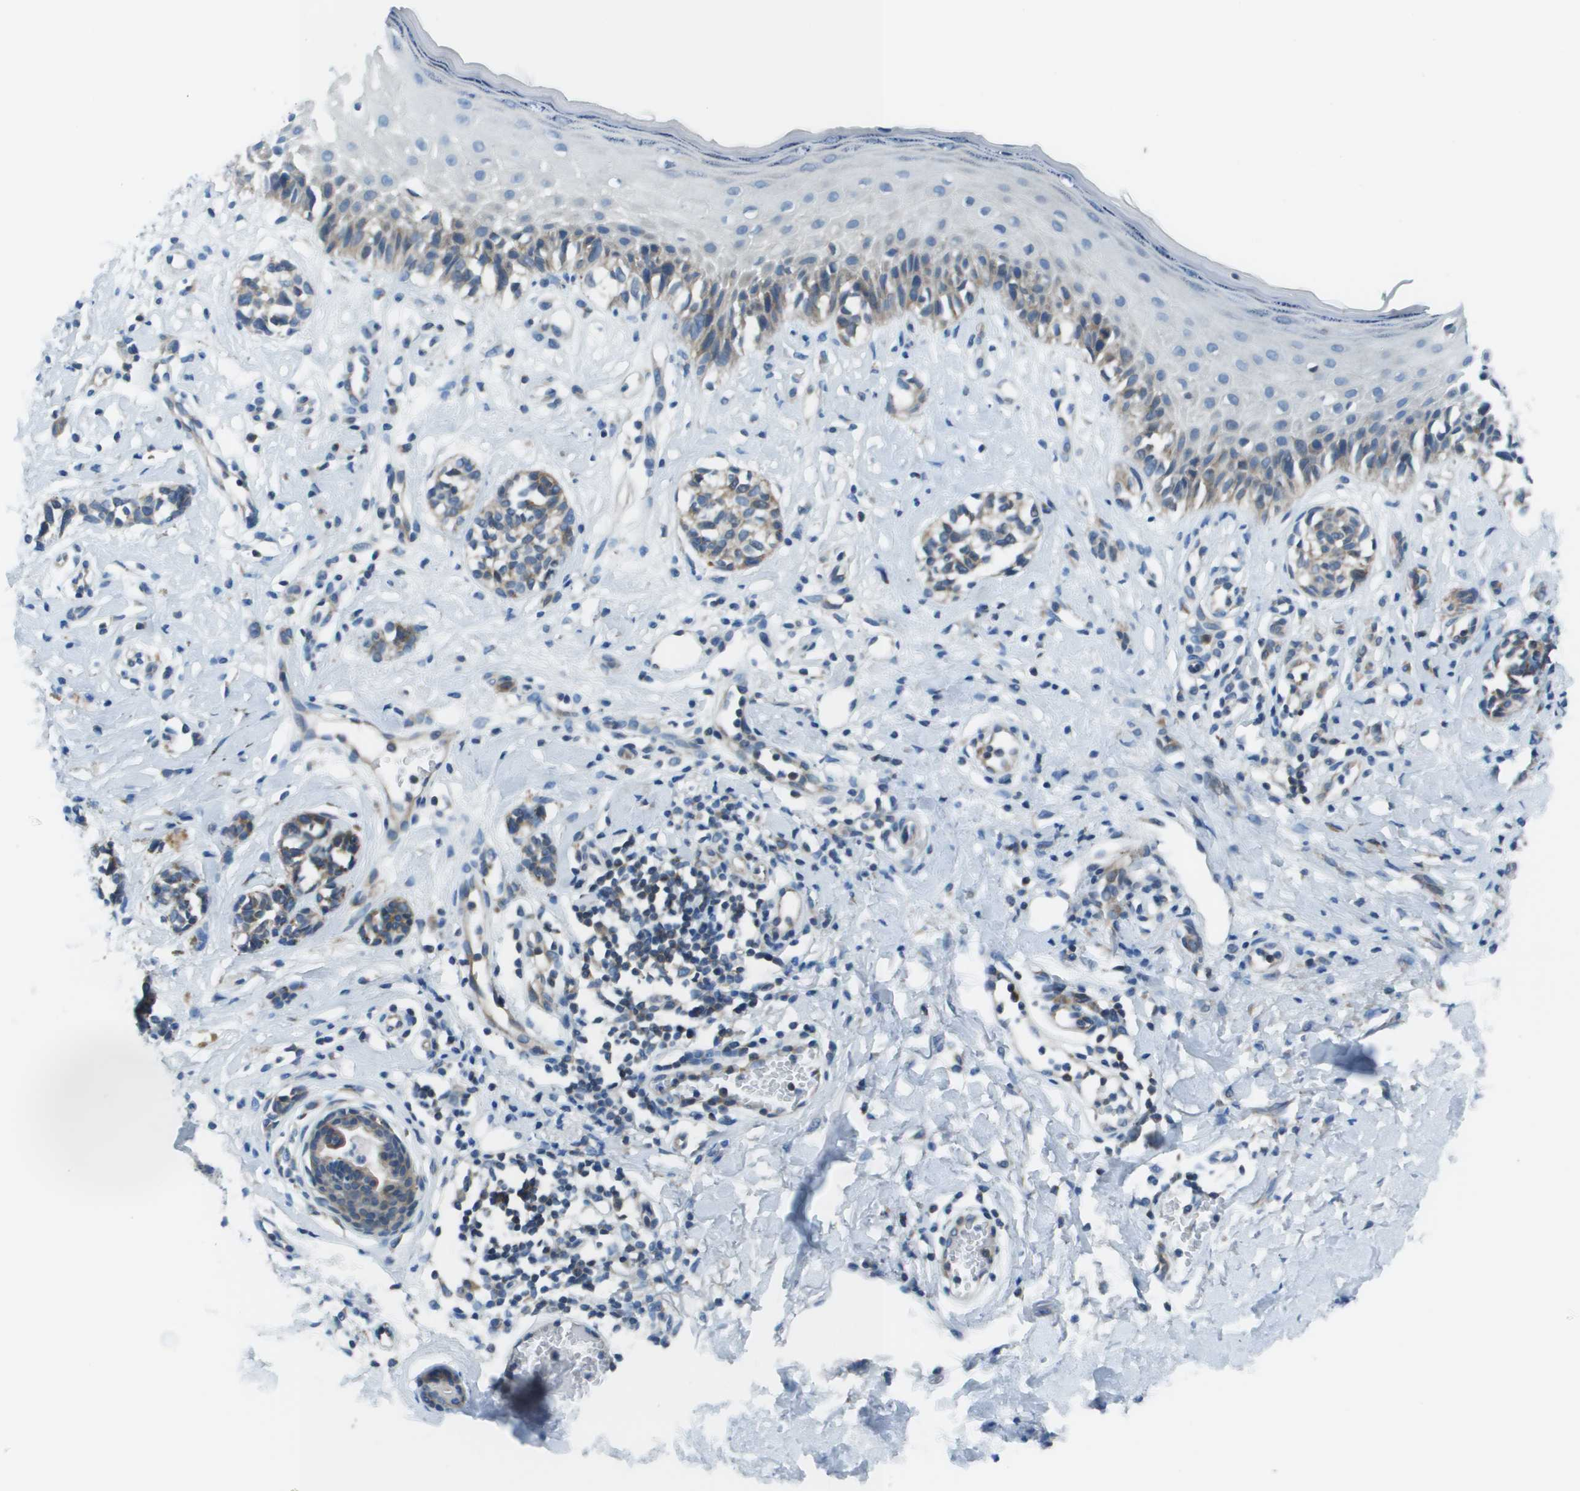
{"staining": {"intensity": "weak", "quantity": "25%-75%", "location": "cytoplasmic/membranous"}, "tissue": "melanoma", "cell_type": "Tumor cells", "image_type": "cancer", "snomed": [{"axis": "morphology", "description": "Malignant melanoma, NOS"}, {"axis": "topography", "description": "Skin"}], "caption": "An IHC photomicrograph of neoplastic tissue is shown. Protein staining in brown highlights weak cytoplasmic/membranous positivity in melanoma within tumor cells.", "gene": "STIP1", "patient": {"sex": "male", "age": 64}}